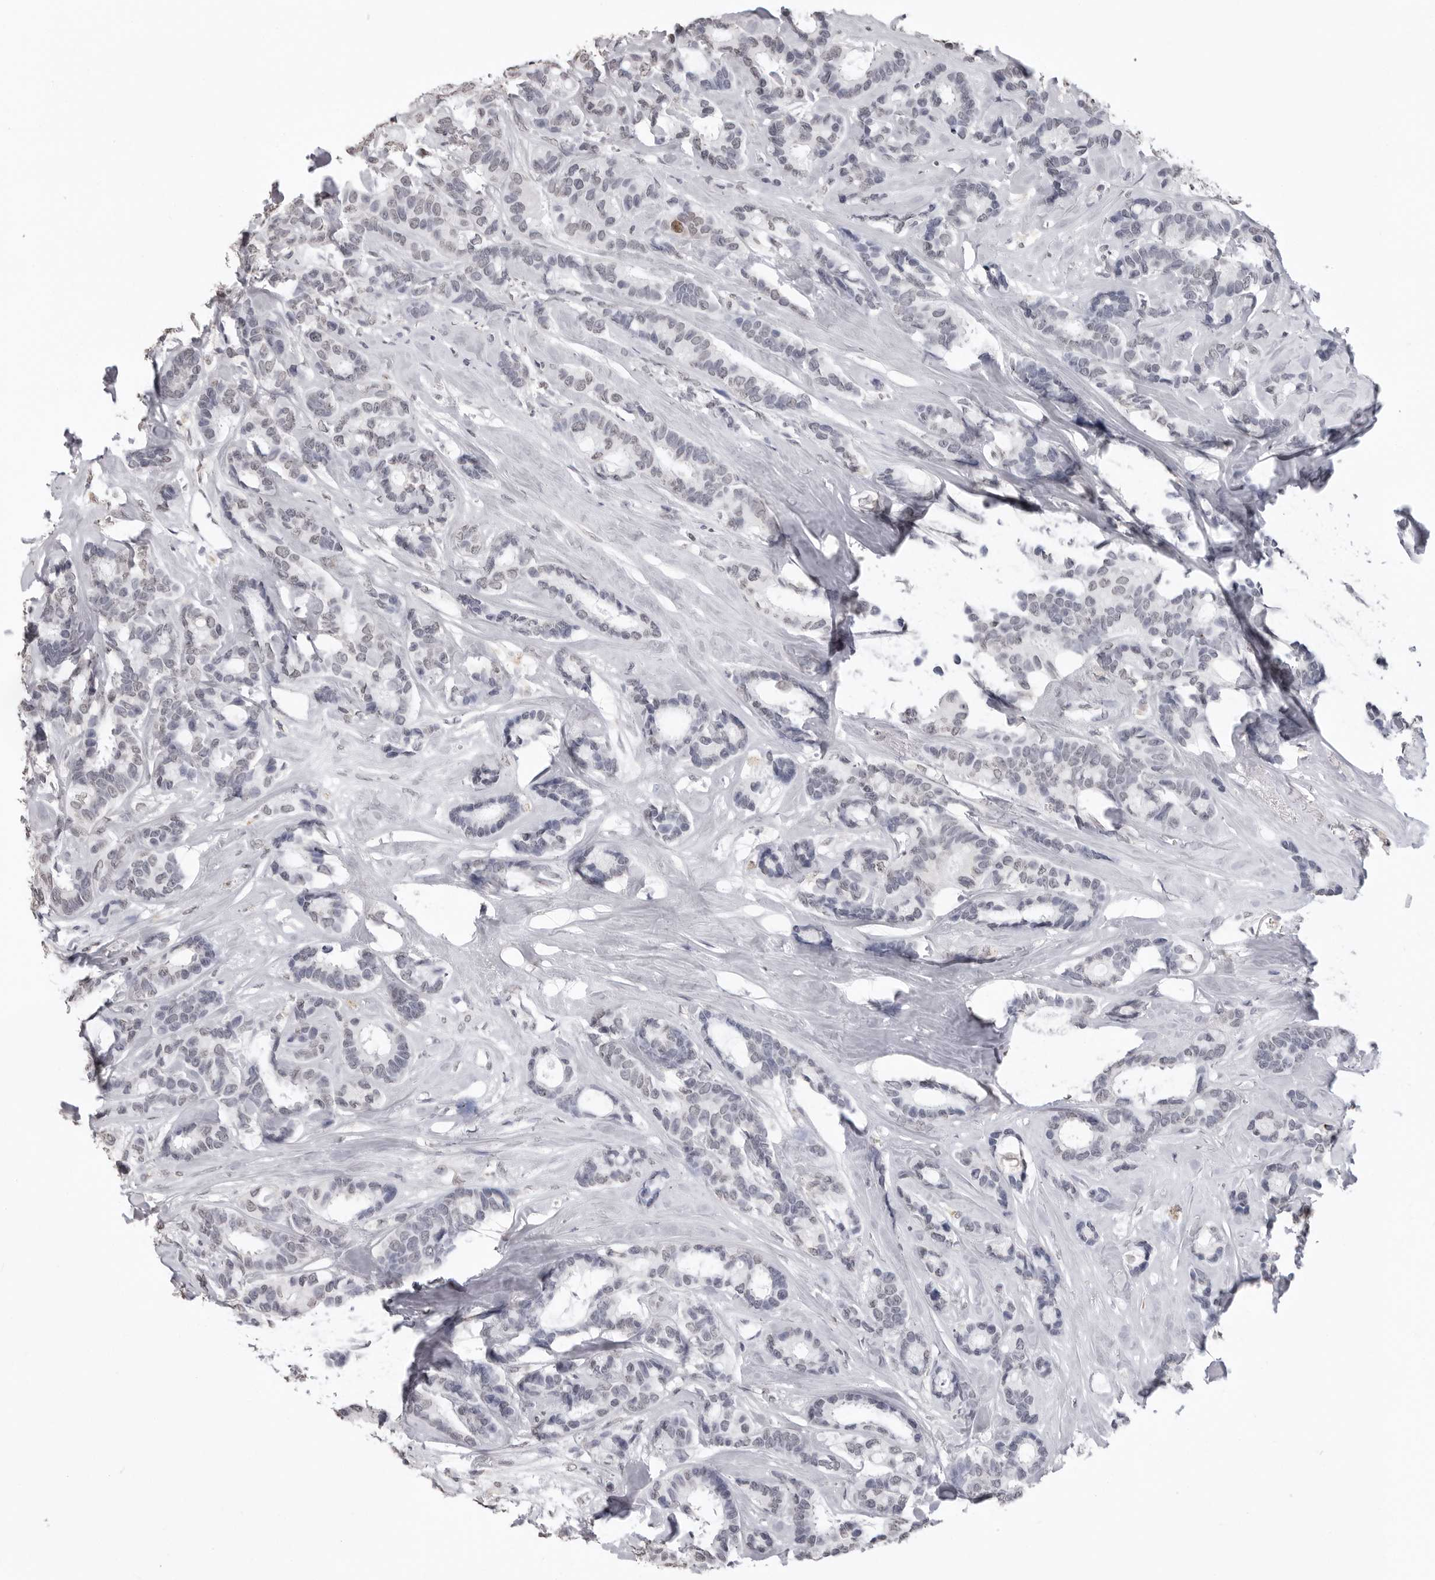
{"staining": {"intensity": "negative", "quantity": "none", "location": "none"}, "tissue": "breast cancer", "cell_type": "Tumor cells", "image_type": "cancer", "snomed": [{"axis": "morphology", "description": "Duct carcinoma"}, {"axis": "topography", "description": "Breast"}], "caption": "A histopathology image of breast cancer stained for a protein shows no brown staining in tumor cells.", "gene": "HEPACAM", "patient": {"sex": "female", "age": 87}}